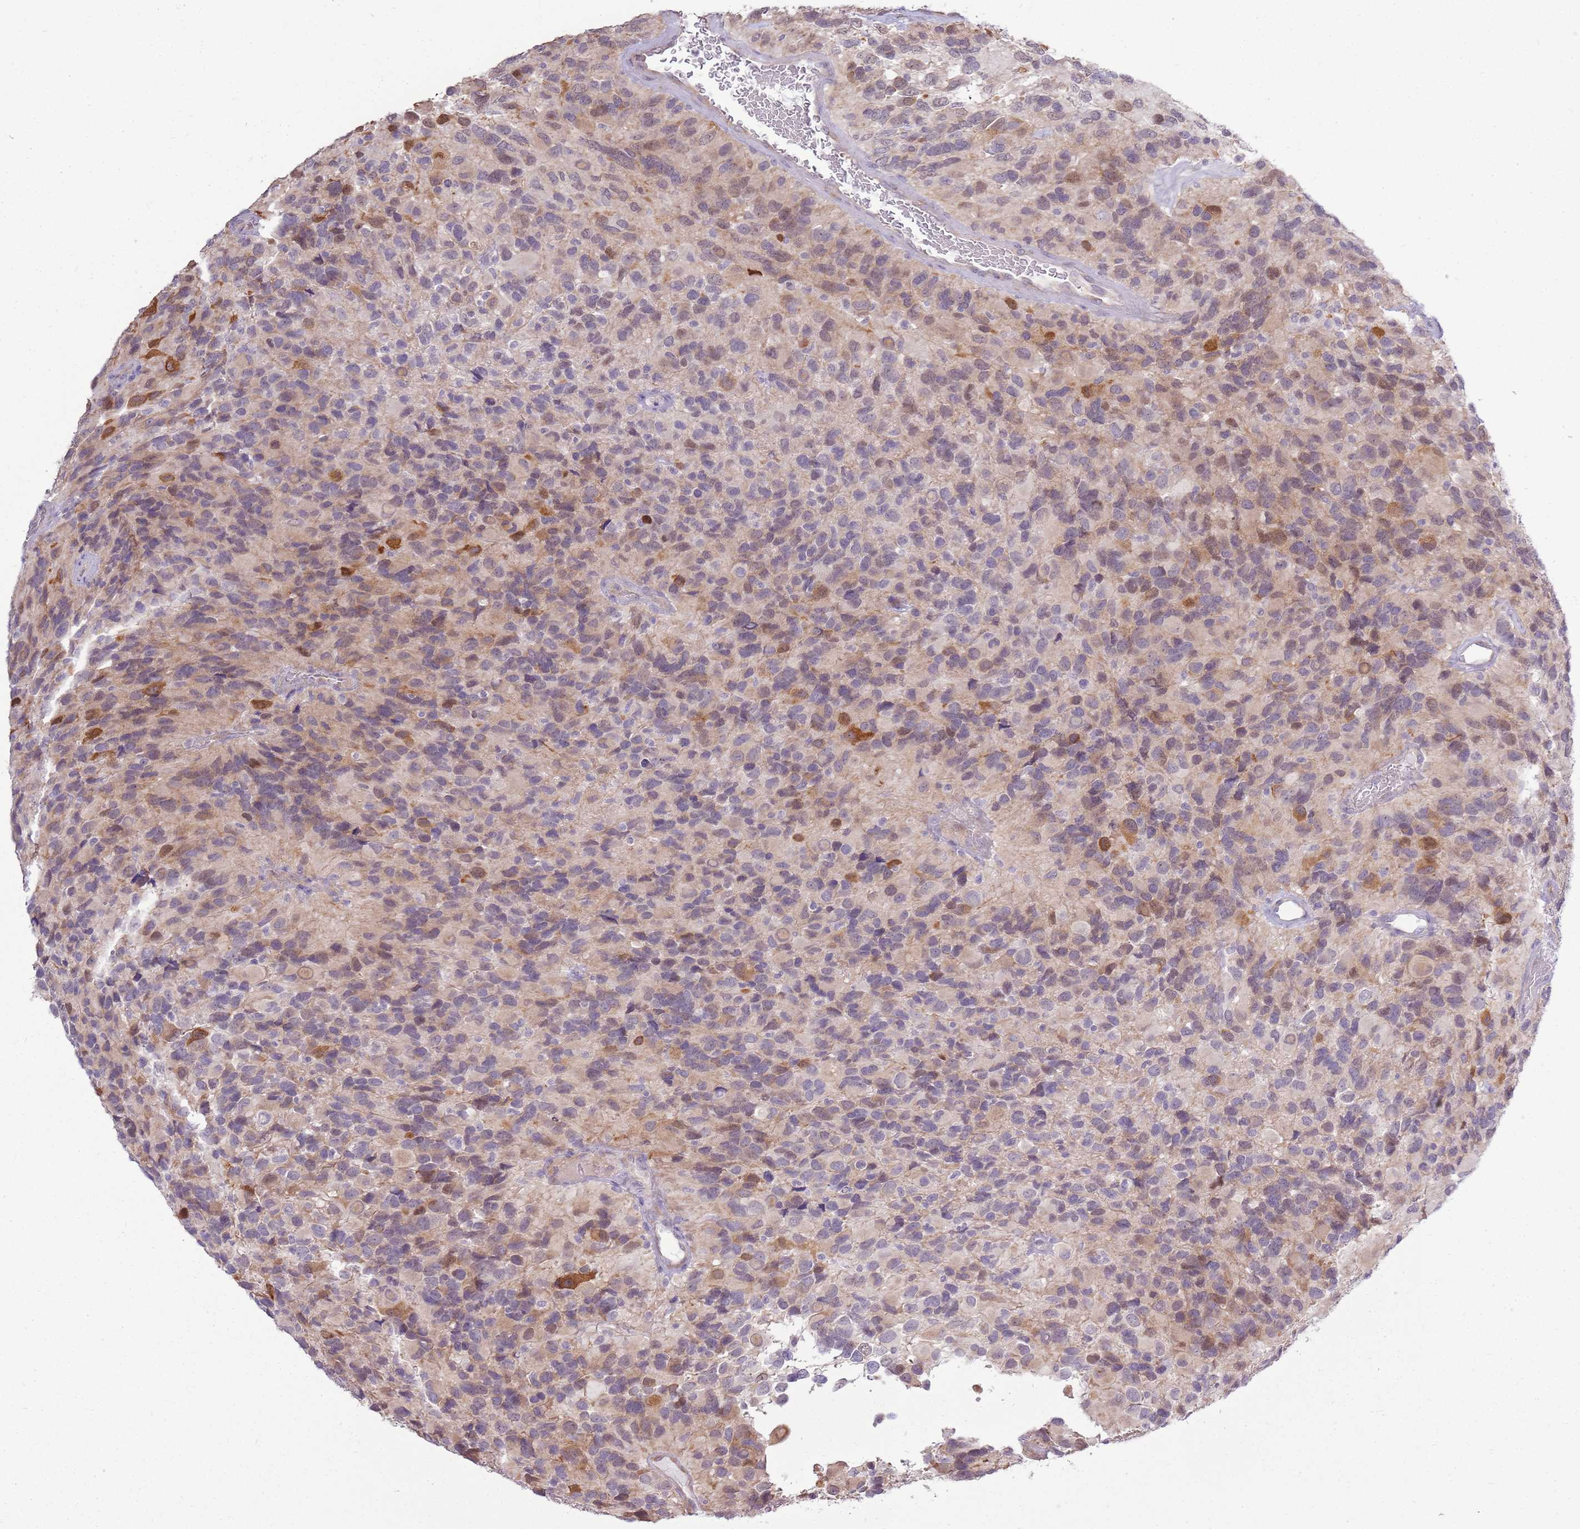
{"staining": {"intensity": "moderate", "quantity": "<25%", "location": "cytoplasmic/membranous"}, "tissue": "glioma", "cell_type": "Tumor cells", "image_type": "cancer", "snomed": [{"axis": "morphology", "description": "Glioma, malignant, High grade"}, {"axis": "topography", "description": "Brain"}], "caption": "High-magnification brightfield microscopy of glioma stained with DAB (3,3'-diaminobenzidine) (brown) and counterstained with hematoxylin (blue). tumor cells exhibit moderate cytoplasmic/membranous staining is identified in about<25% of cells.", "gene": "UGGT2", "patient": {"sex": "male", "age": 77}}